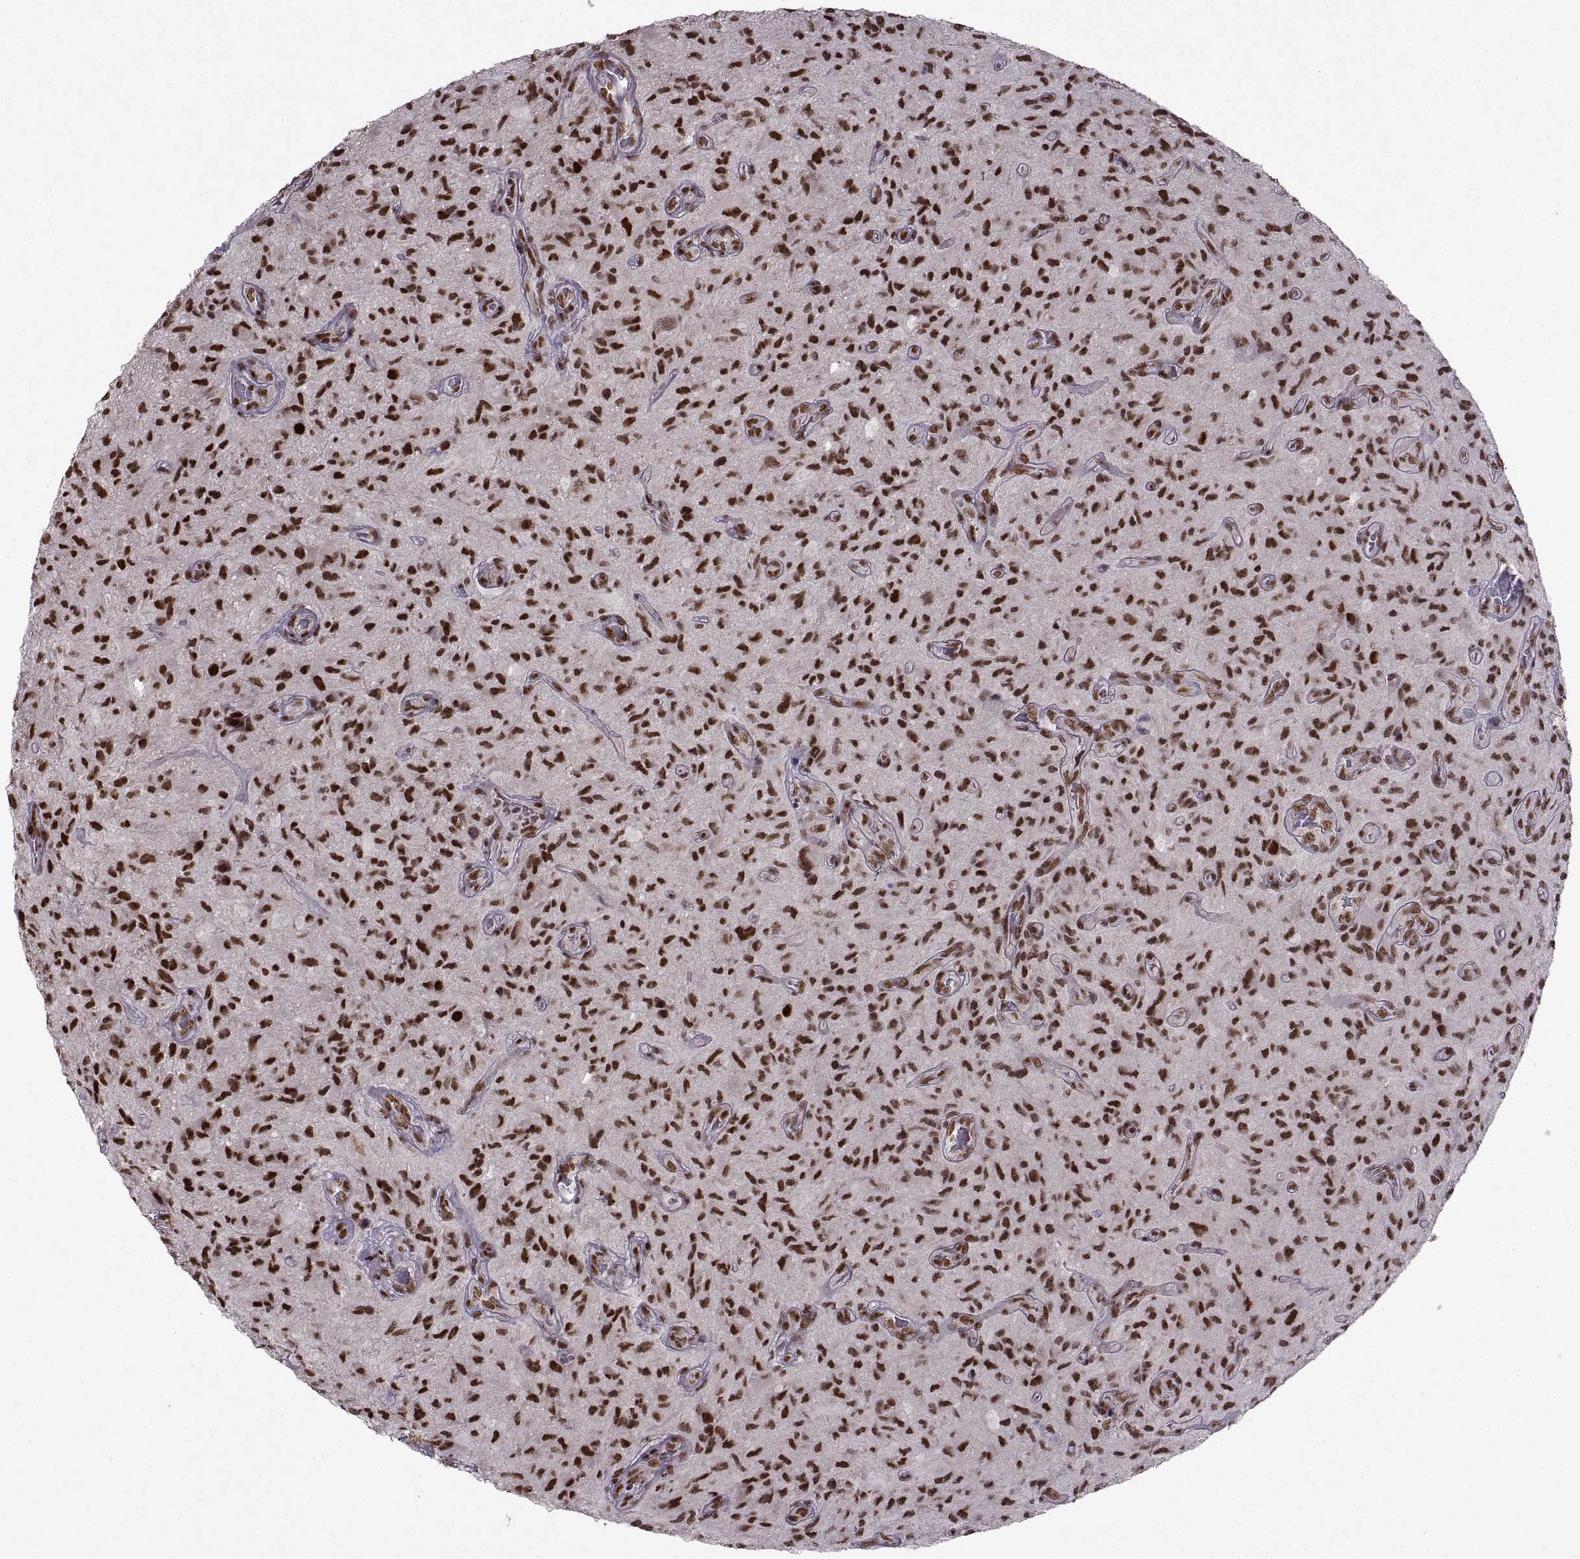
{"staining": {"intensity": "strong", "quantity": ">75%", "location": "nuclear"}, "tissue": "glioma", "cell_type": "Tumor cells", "image_type": "cancer", "snomed": [{"axis": "morphology", "description": "Glioma, malignant, NOS"}, {"axis": "morphology", "description": "Glioma, malignant, High grade"}, {"axis": "topography", "description": "Brain"}], "caption": "Human high-grade glioma (malignant) stained for a protein (brown) reveals strong nuclear positive positivity in approximately >75% of tumor cells.", "gene": "MT1E", "patient": {"sex": "female", "age": 71}}